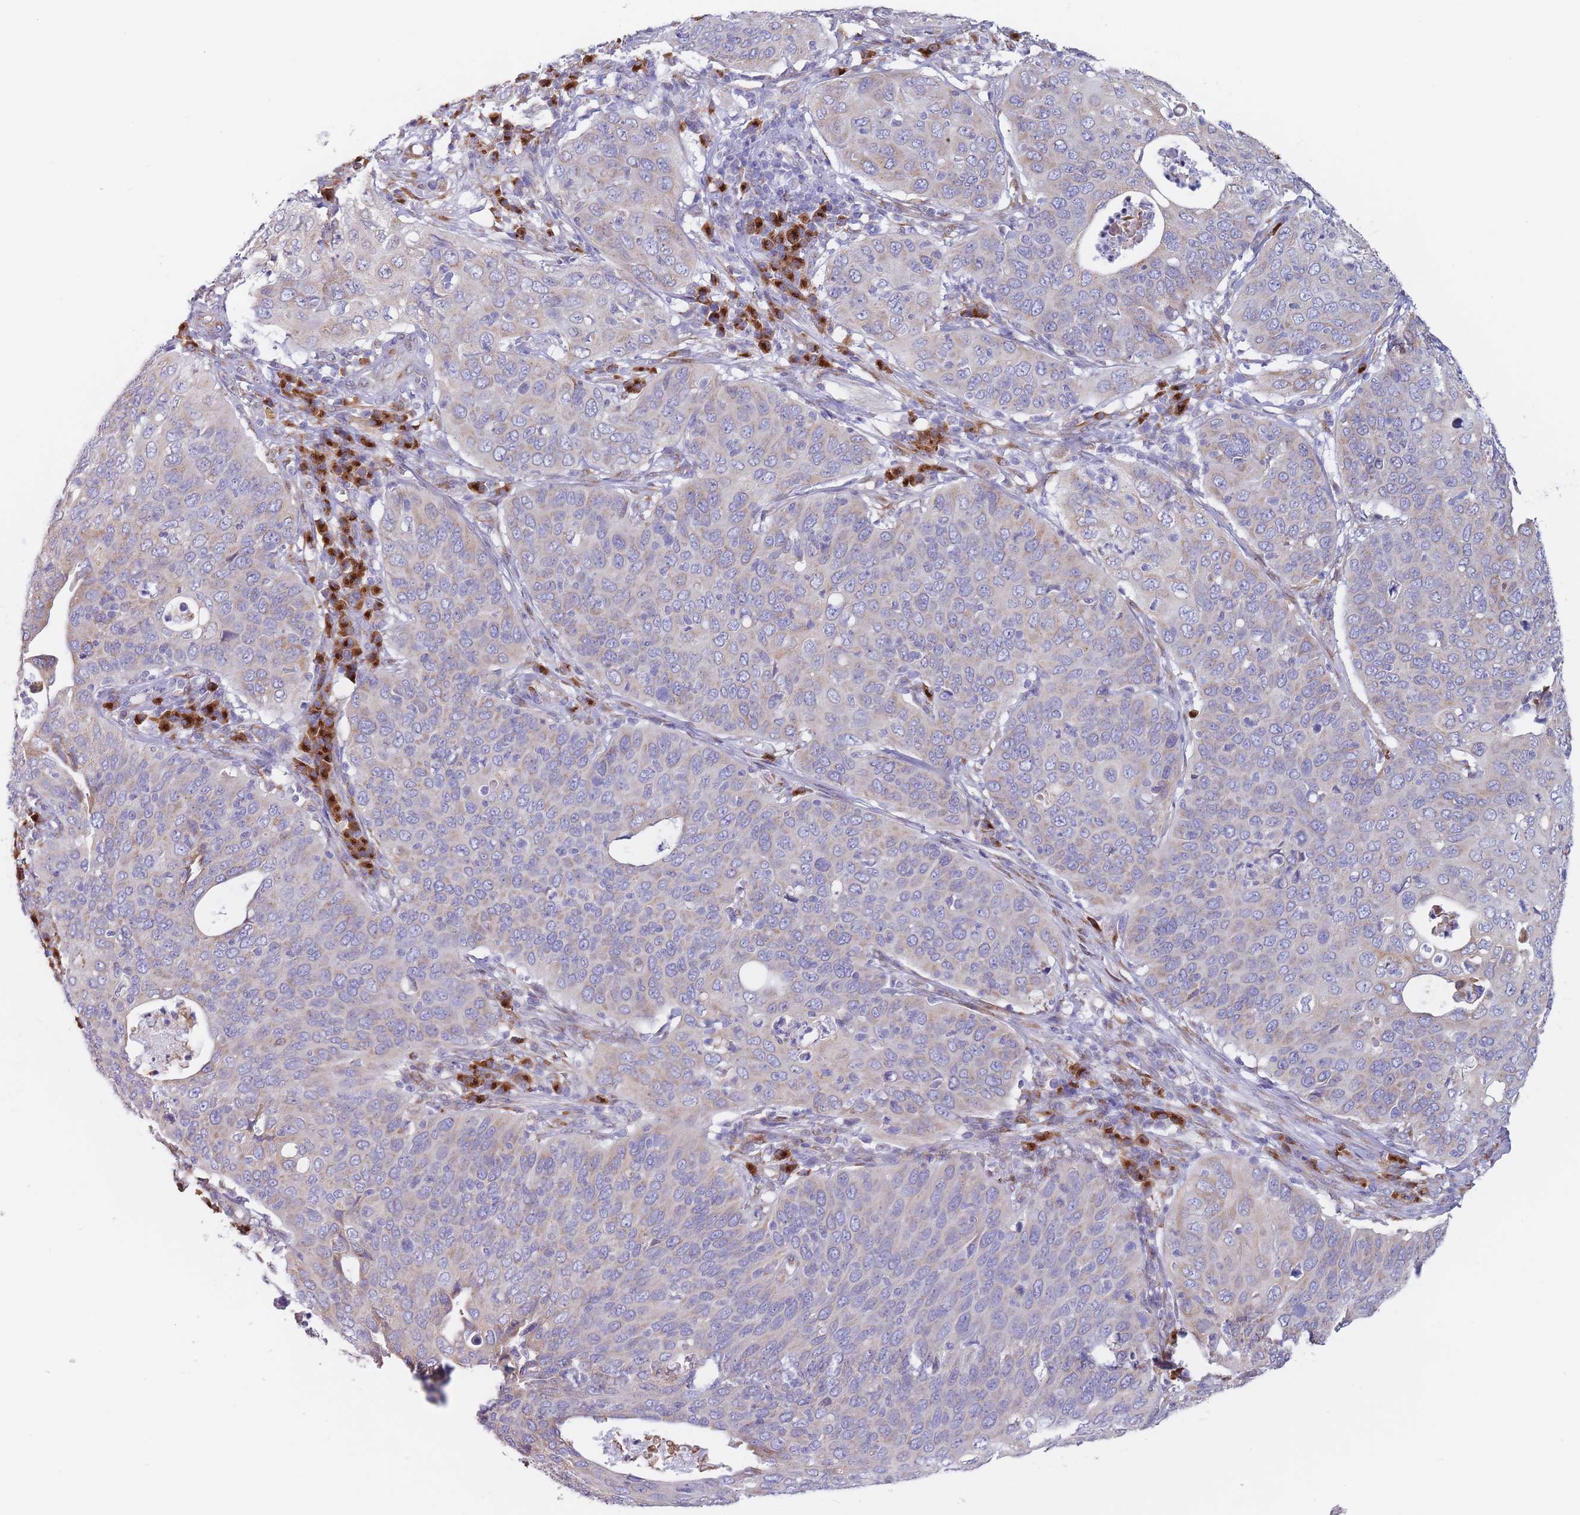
{"staining": {"intensity": "weak", "quantity": "<25%", "location": "cytoplasmic/membranous"}, "tissue": "cervical cancer", "cell_type": "Tumor cells", "image_type": "cancer", "snomed": [{"axis": "morphology", "description": "Squamous cell carcinoma, NOS"}, {"axis": "topography", "description": "Cervix"}], "caption": "Micrograph shows no significant protein staining in tumor cells of cervical cancer (squamous cell carcinoma). (DAB (3,3'-diaminobenzidine) immunohistochemistry (IHC) with hematoxylin counter stain).", "gene": "MRPL30", "patient": {"sex": "female", "age": 36}}